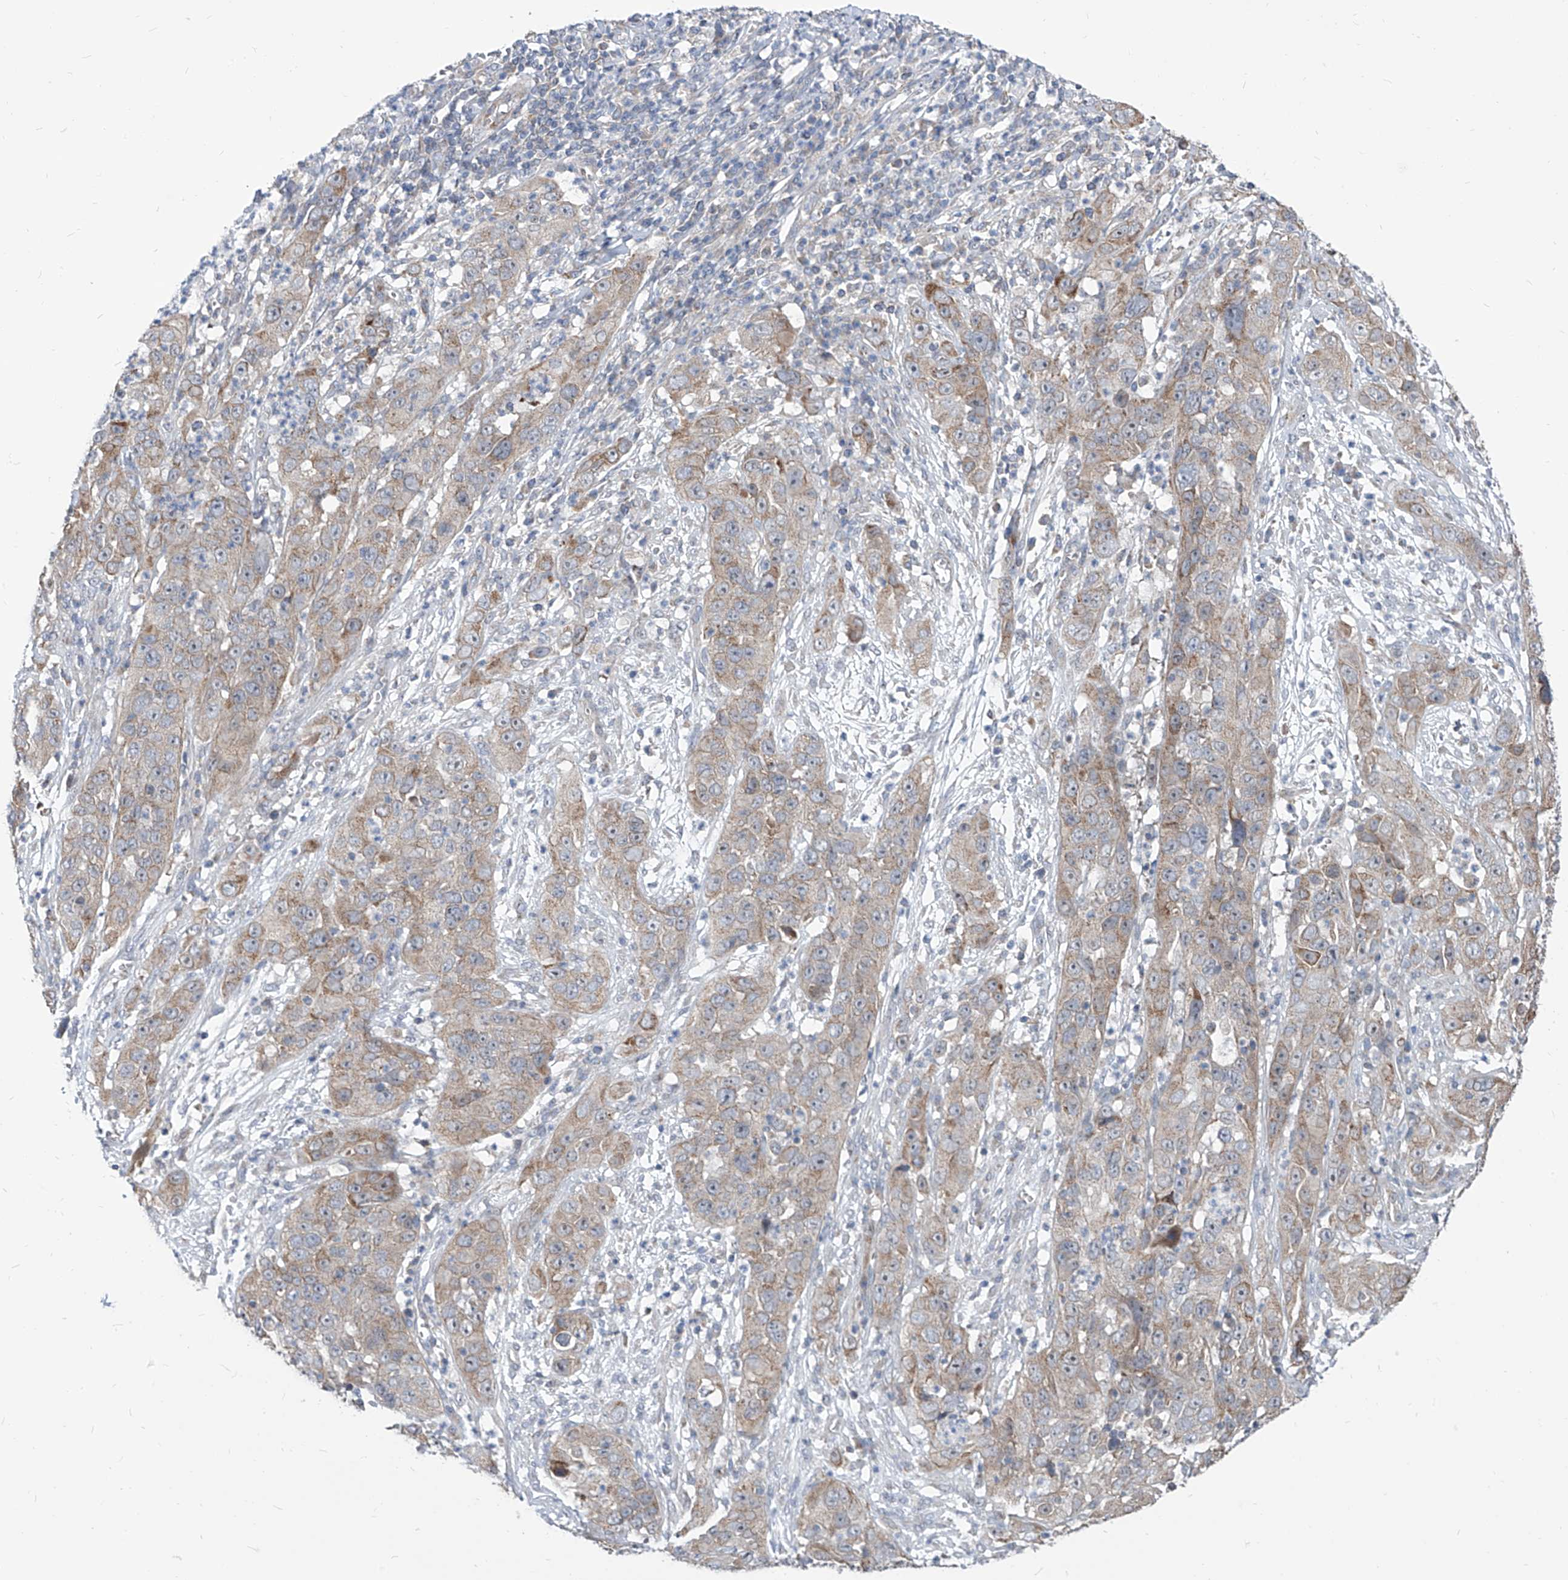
{"staining": {"intensity": "moderate", "quantity": "<25%", "location": "cytoplasmic/membranous"}, "tissue": "cervical cancer", "cell_type": "Tumor cells", "image_type": "cancer", "snomed": [{"axis": "morphology", "description": "Squamous cell carcinoma, NOS"}, {"axis": "topography", "description": "Cervix"}], "caption": "Cervical cancer (squamous cell carcinoma) stained with immunohistochemistry (IHC) displays moderate cytoplasmic/membranous expression in about <25% of tumor cells. (brown staining indicates protein expression, while blue staining denotes nuclei).", "gene": "AGPS", "patient": {"sex": "female", "age": 32}}